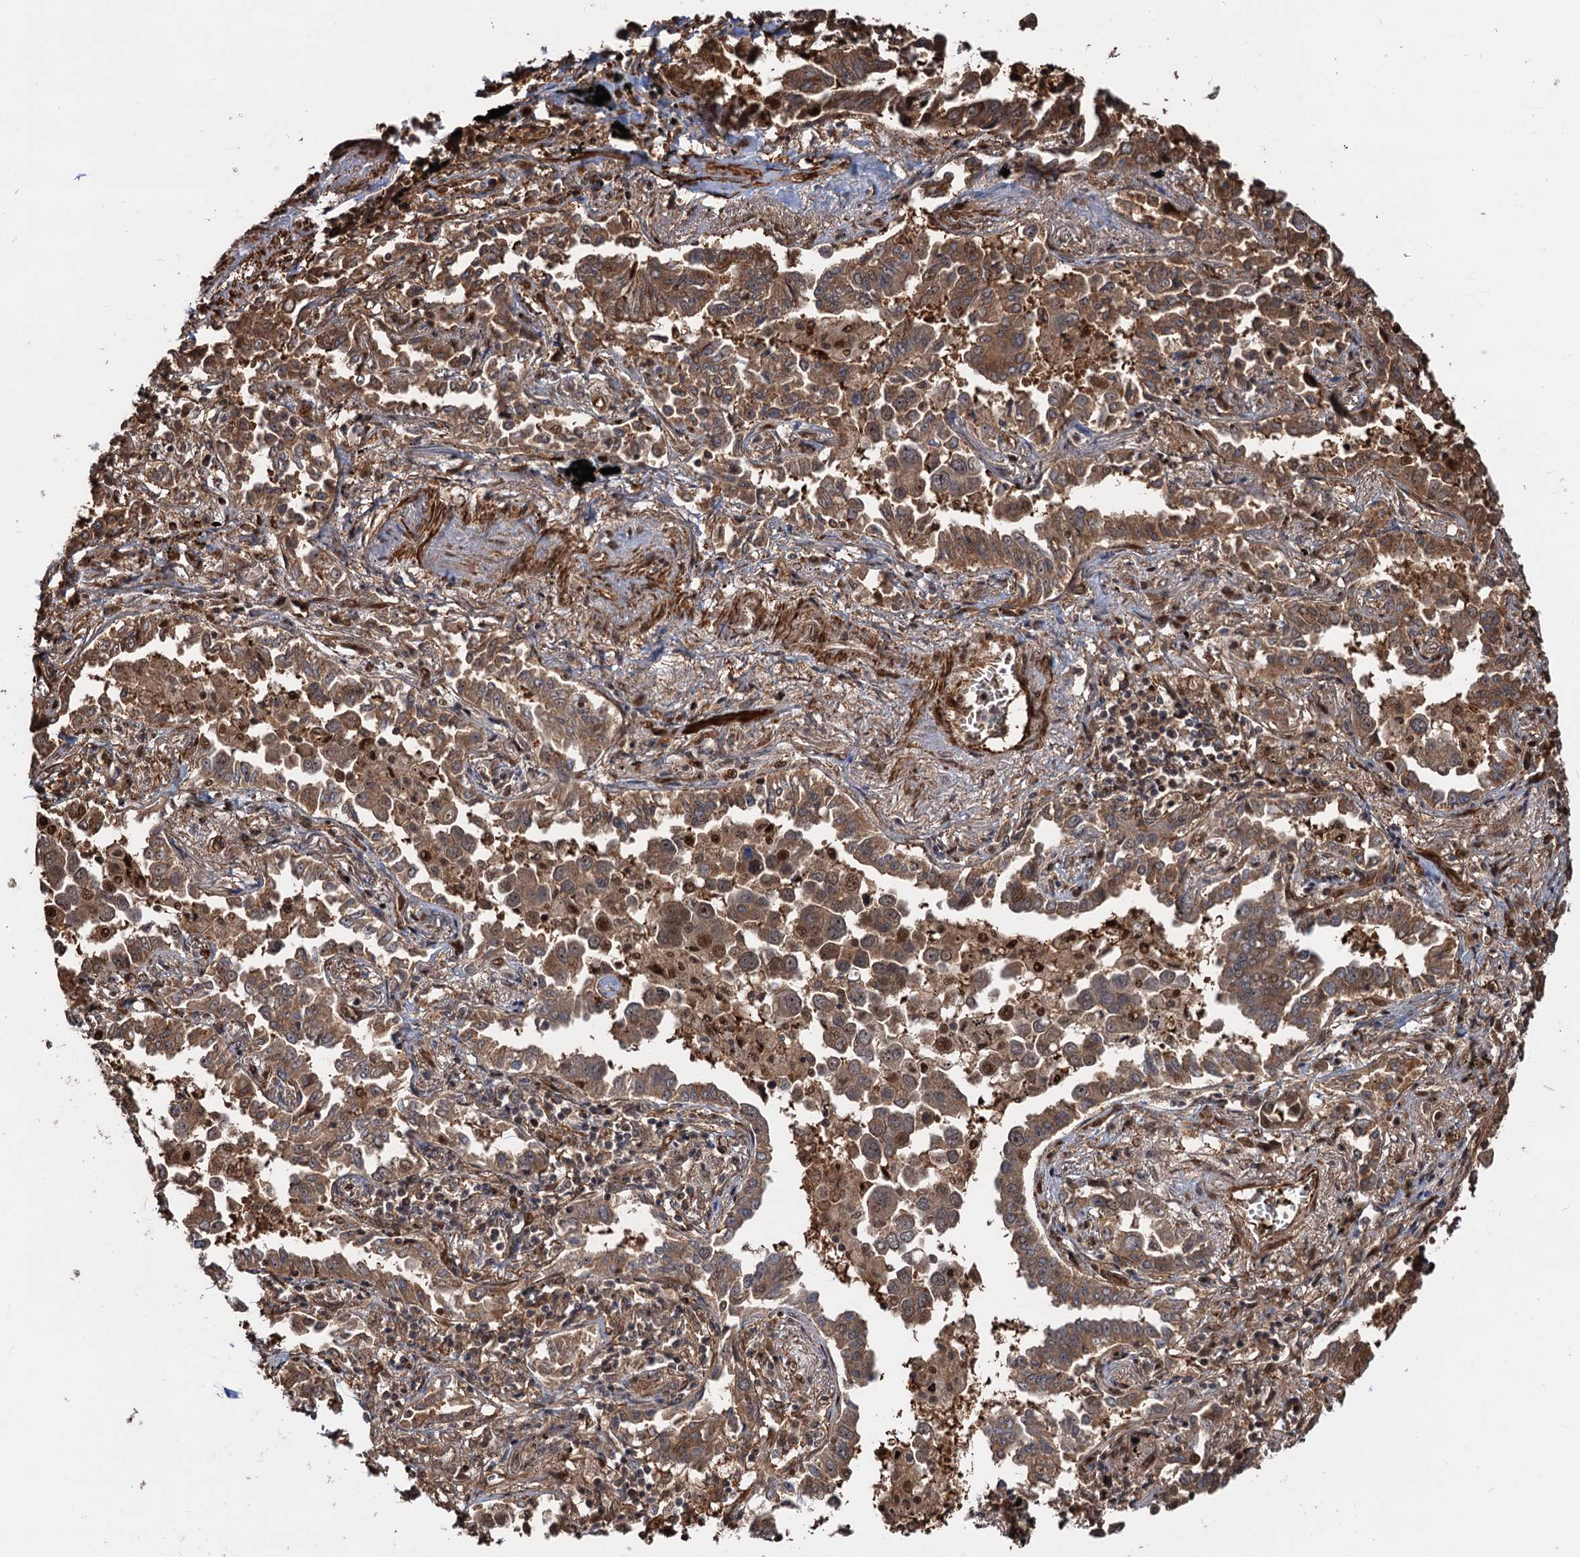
{"staining": {"intensity": "moderate", "quantity": ">75%", "location": "cytoplasmic/membranous"}, "tissue": "lung cancer", "cell_type": "Tumor cells", "image_type": "cancer", "snomed": [{"axis": "morphology", "description": "Adenocarcinoma, NOS"}, {"axis": "topography", "description": "Lung"}], "caption": "Adenocarcinoma (lung) stained with a protein marker exhibits moderate staining in tumor cells.", "gene": "SNRNP25", "patient": {"sex": "male", "age": 67}}